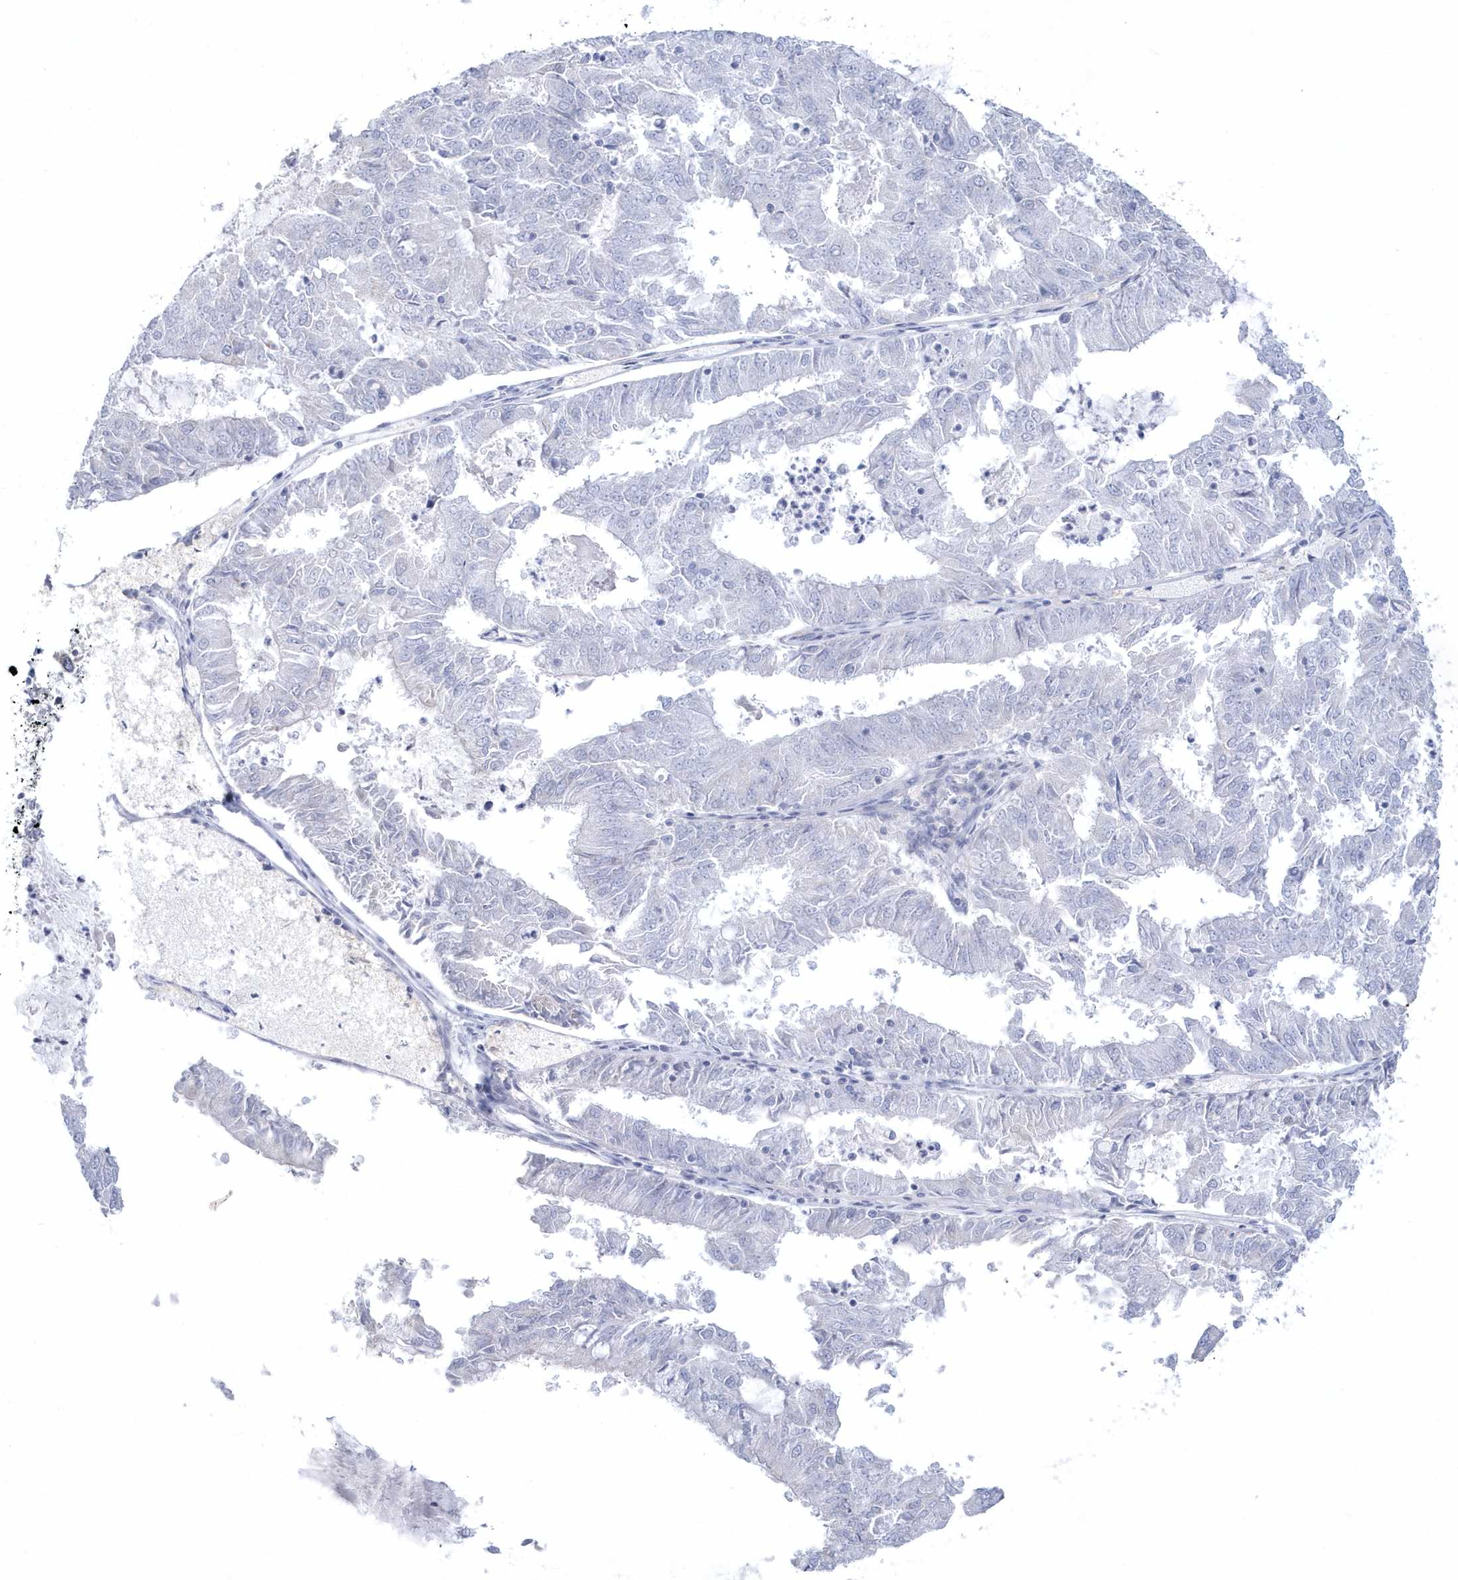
{"staining": {"intensity": "negative", "quantity": "none", "location": "none"}, "tissue": "endometrial cancer", "cell_type": "Tumor cells", "image_type": "cancer", "snomed": [{"axis": "morphology", "description": "Adenocarcinoma, NOS"}, {"axis": "topography", "description": "Endometrium"}], "caption": "DAB immunohistochemical staining of human endometrial adenocarcinoma exhibits no significant positivity in tumor cells. (DAB immunohistochemistry (IHC) visualized using brightfield microscopy, high magnification).", "gene": "WDR27", "patient": {"sex": "female", "age": 57}}